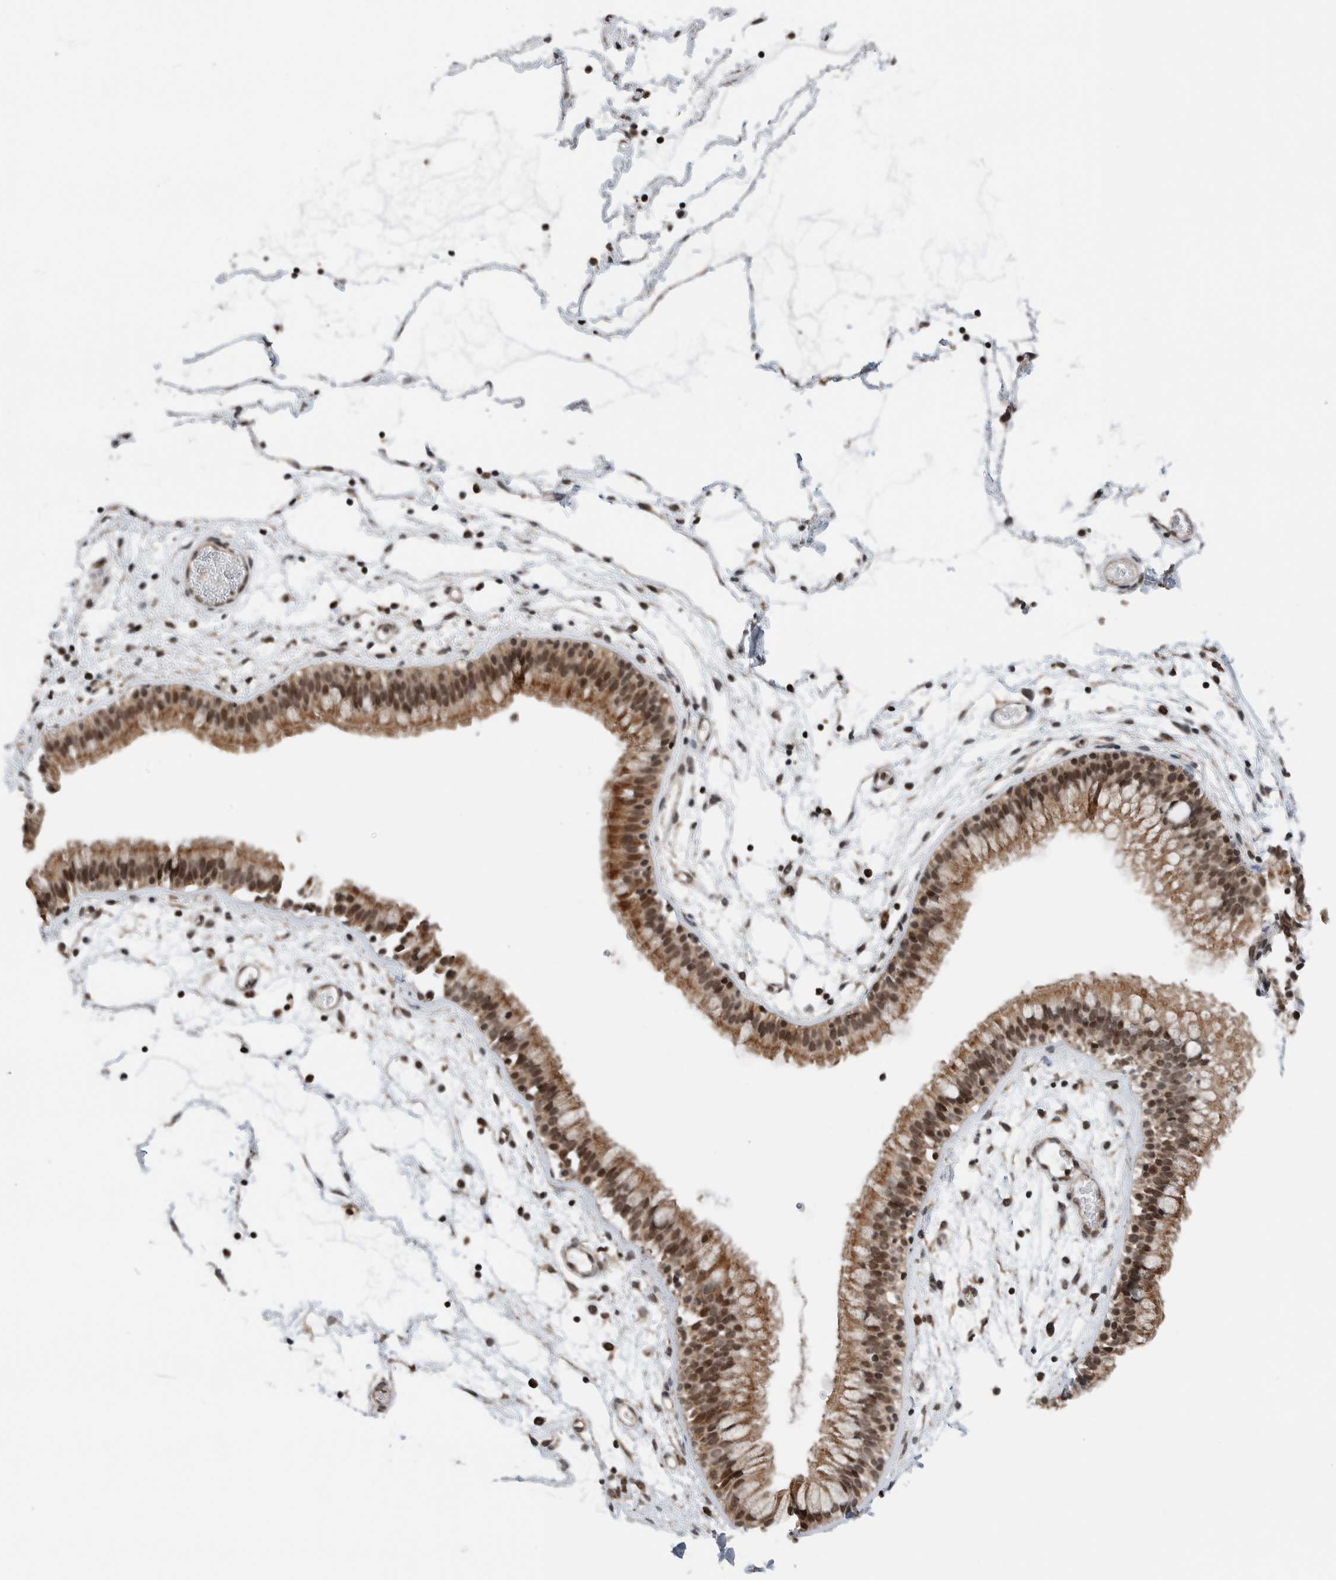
{"staining": {"intensity": "strong", "quantity": ">75%", "location": "cytoplasmic/membranous,nuclear"}, "tissue": "nasopharynx", "cell_type": "Respiratory epithelial cells", "image_type": "normal", "snomed": [{"axis": "morphology", "description": "Normal tissue, NOS"}, {"axis": "morphology", "description": "Inflammation, NOS"}, {"axis": "topography", "description": "Nasopharynx"}], "caption": "Protein staining of benign nasopharynx demonstrates strong cytoplasmic/membranous,nuclear staining in approximately >75% of respiratory epithelial cells.", "gene": "NPLOC4", "patient": {"sex": "male", "age": 48}}